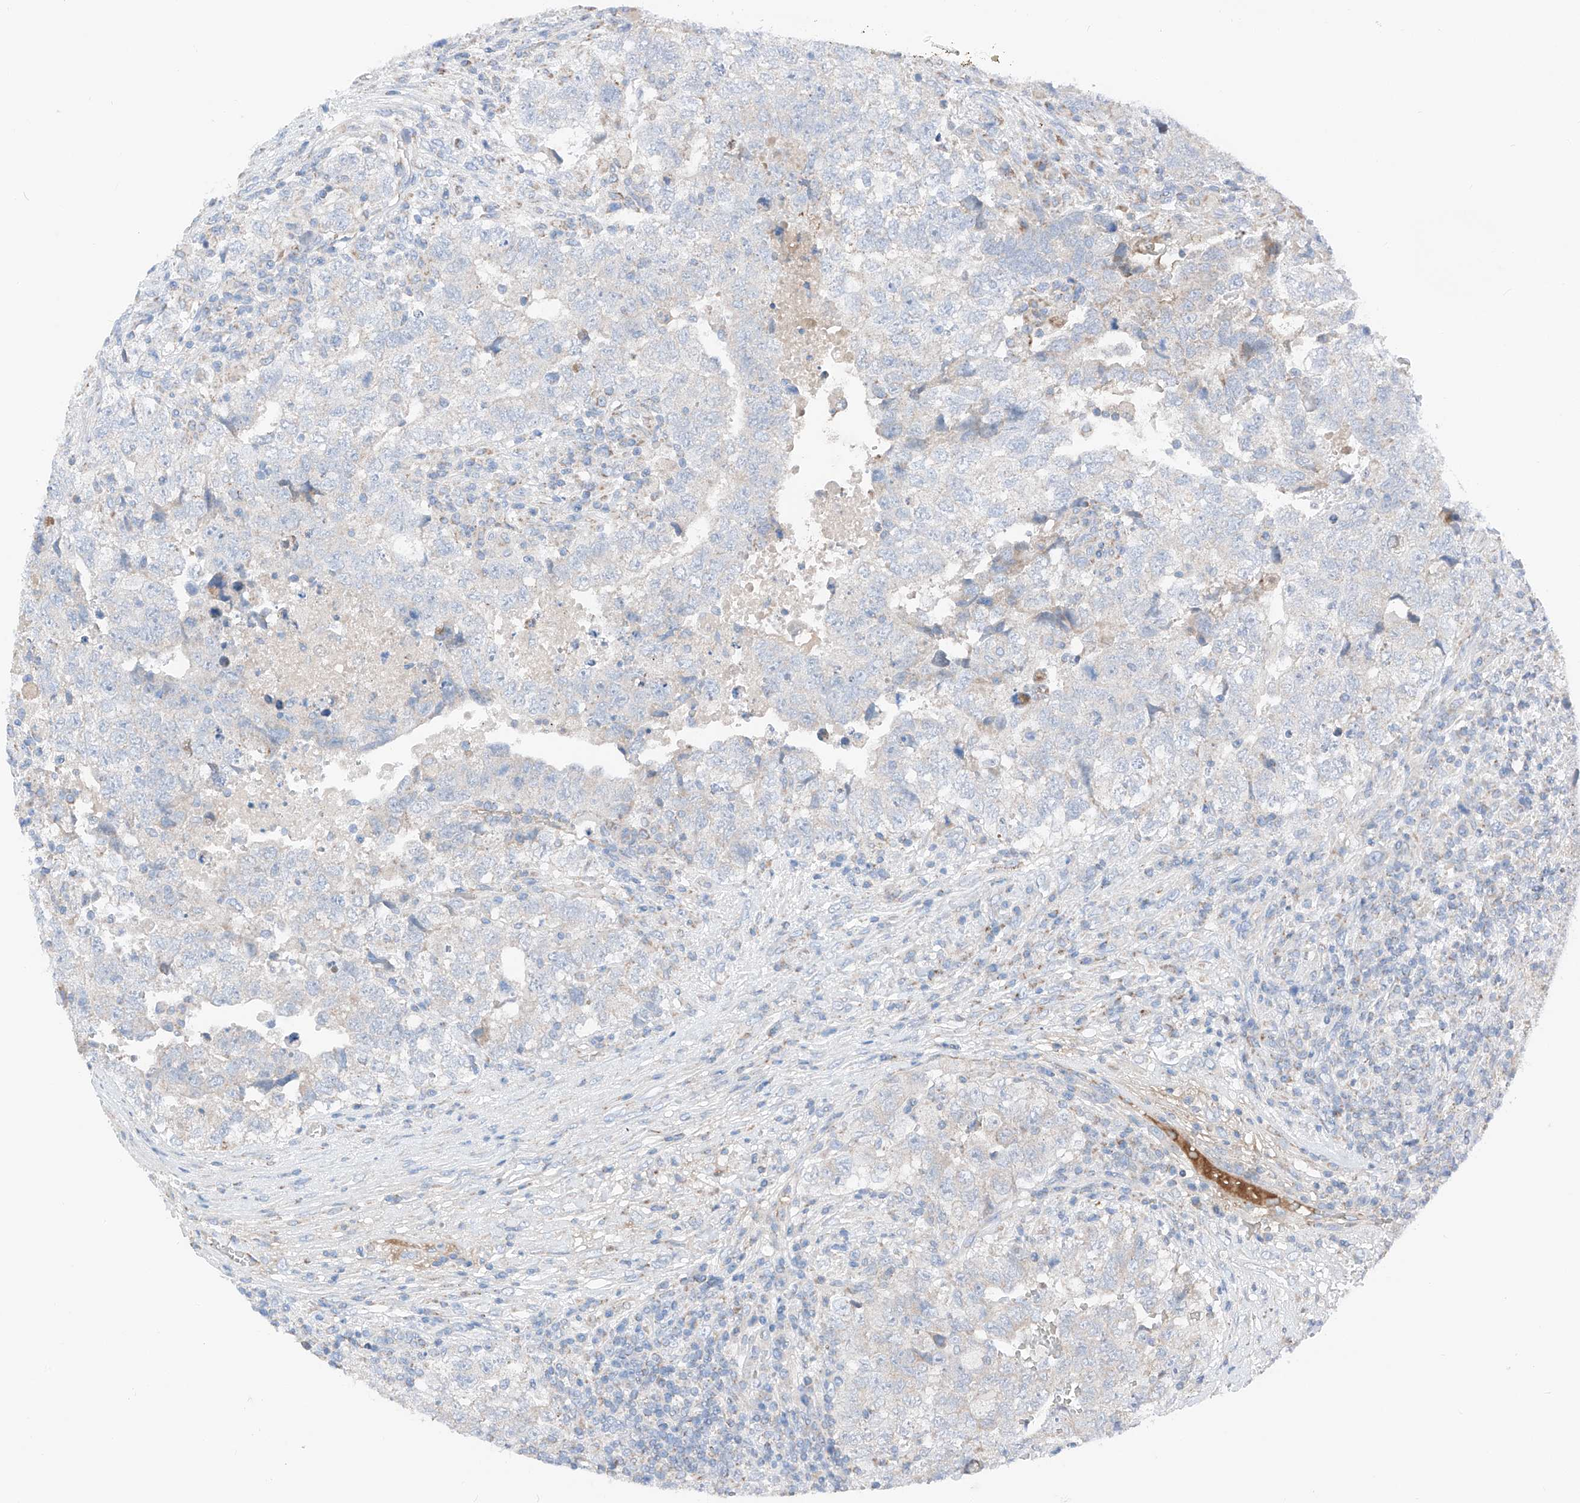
{"staining": {"intensity": "negative", "quantity": "none", "location": "none"}, "tissue": "testis cancer", "cell_type": "Tumor cells", "image_type": "cancer", "snomed": [{"axis": "morphology", "description": "Carcinoma, Embryonal, NOS"}, {"axis": "topography", "description": "Testis"}], "caption": "Immunohistochemistry (IHC) of testis cancer exhibits no positivity in tumor cells.", "gene": "MRAP", "patient": {"sex": "male", "age": 37}}